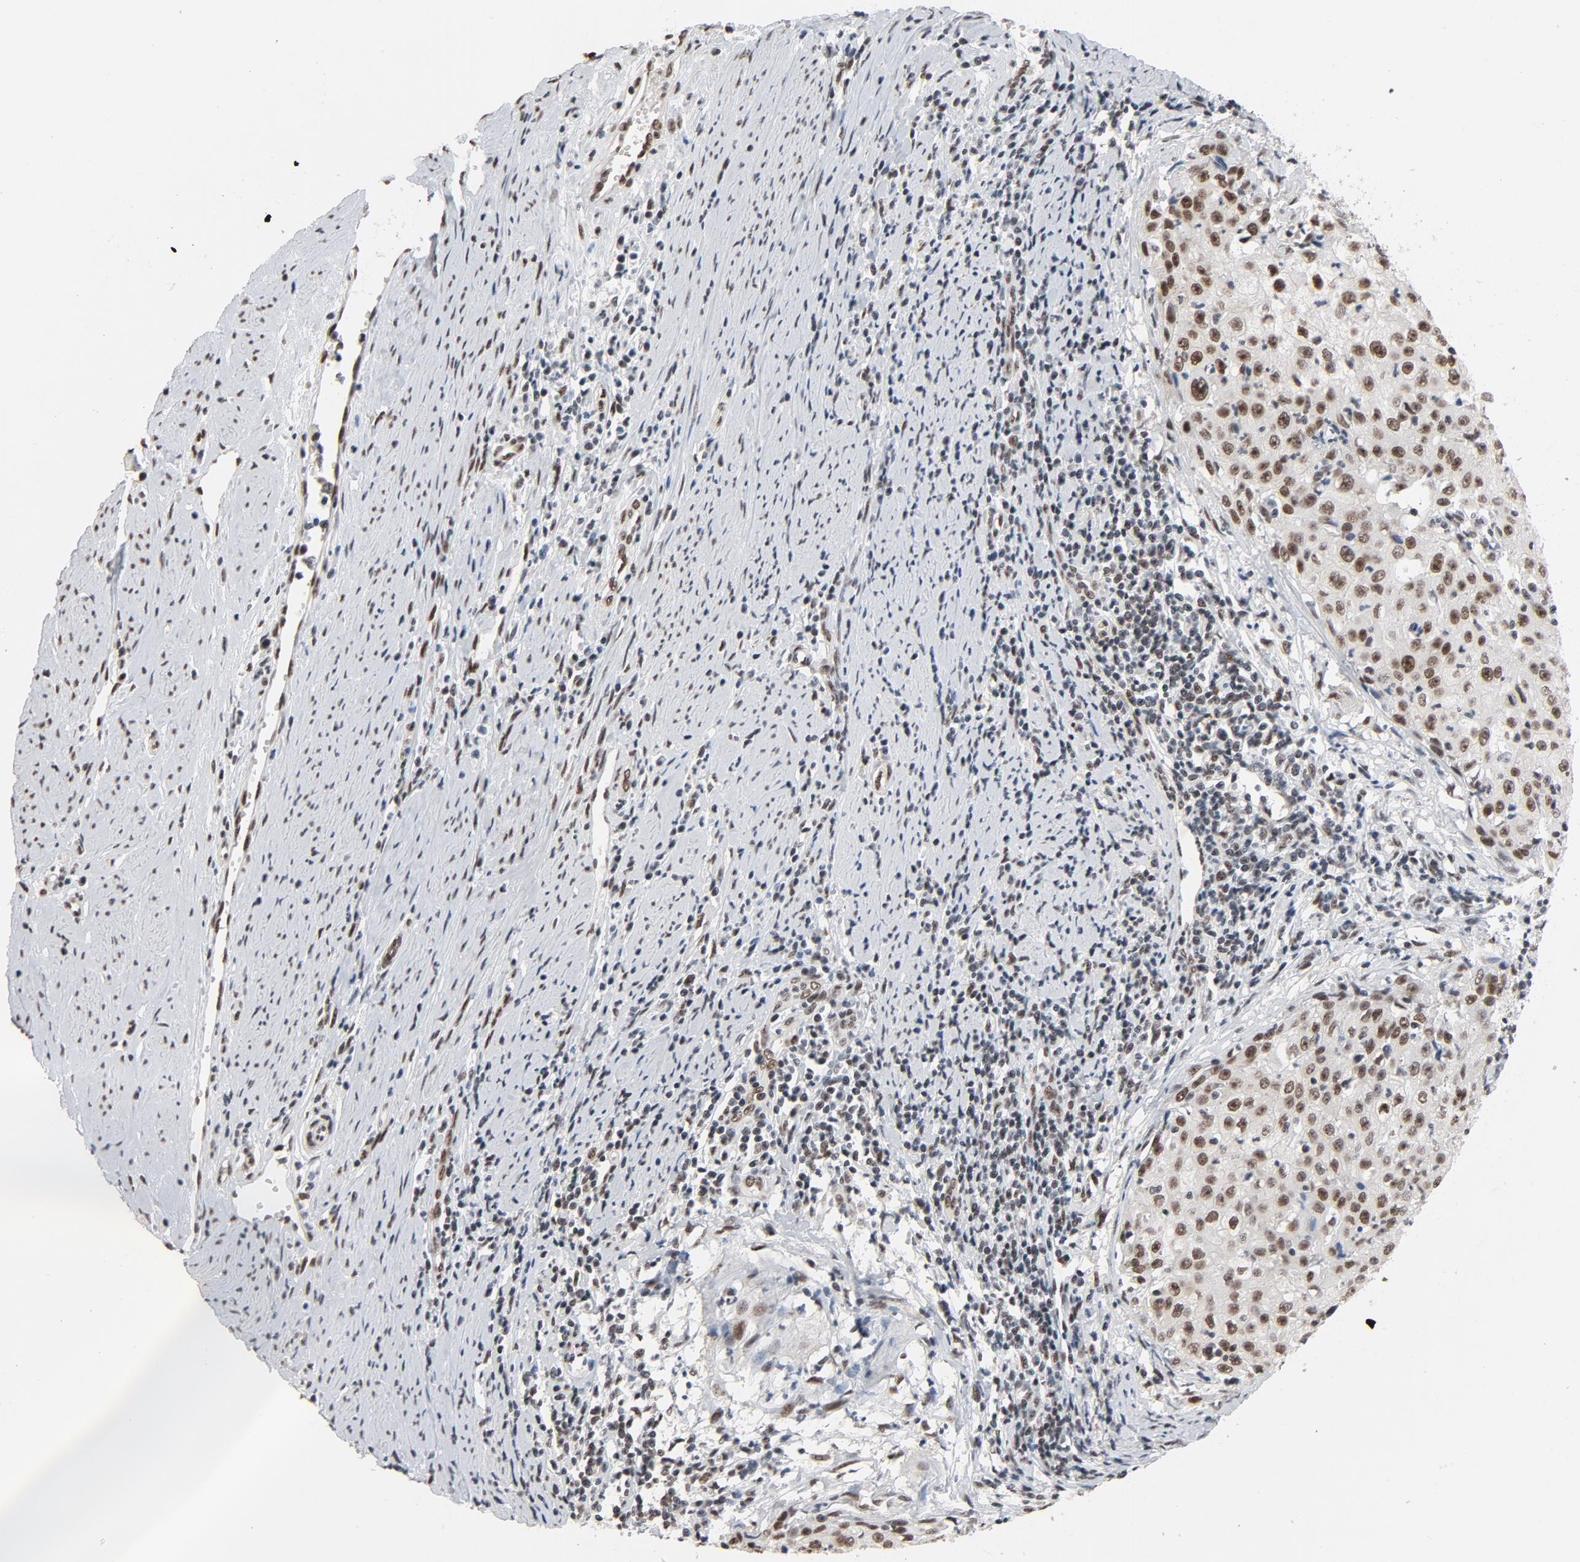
{"staining": {"intensity": "moderate", "quantity": ">75%", "location": "nuclear"}, "tissue": "cervical cancer", "cell_type": "Tumor cells", "image_type": "cancer", "snomed": [{"axis": "morphology", "description": "Squamous cell carcinoma, NOS"}, {"axis": "topography", "description": "Cervix"}], "caption": "Tumor cells display medium levels of moderate nuclear staining in approximately >75% of cells in cervical squamous cell carcinoma. Using DAB (brown) and hematoxylin (blue) stains, captured at high magnification using brightfield microscopy.", "gene": "MRE11", "patient": {"sex": "female", "age": 27}}